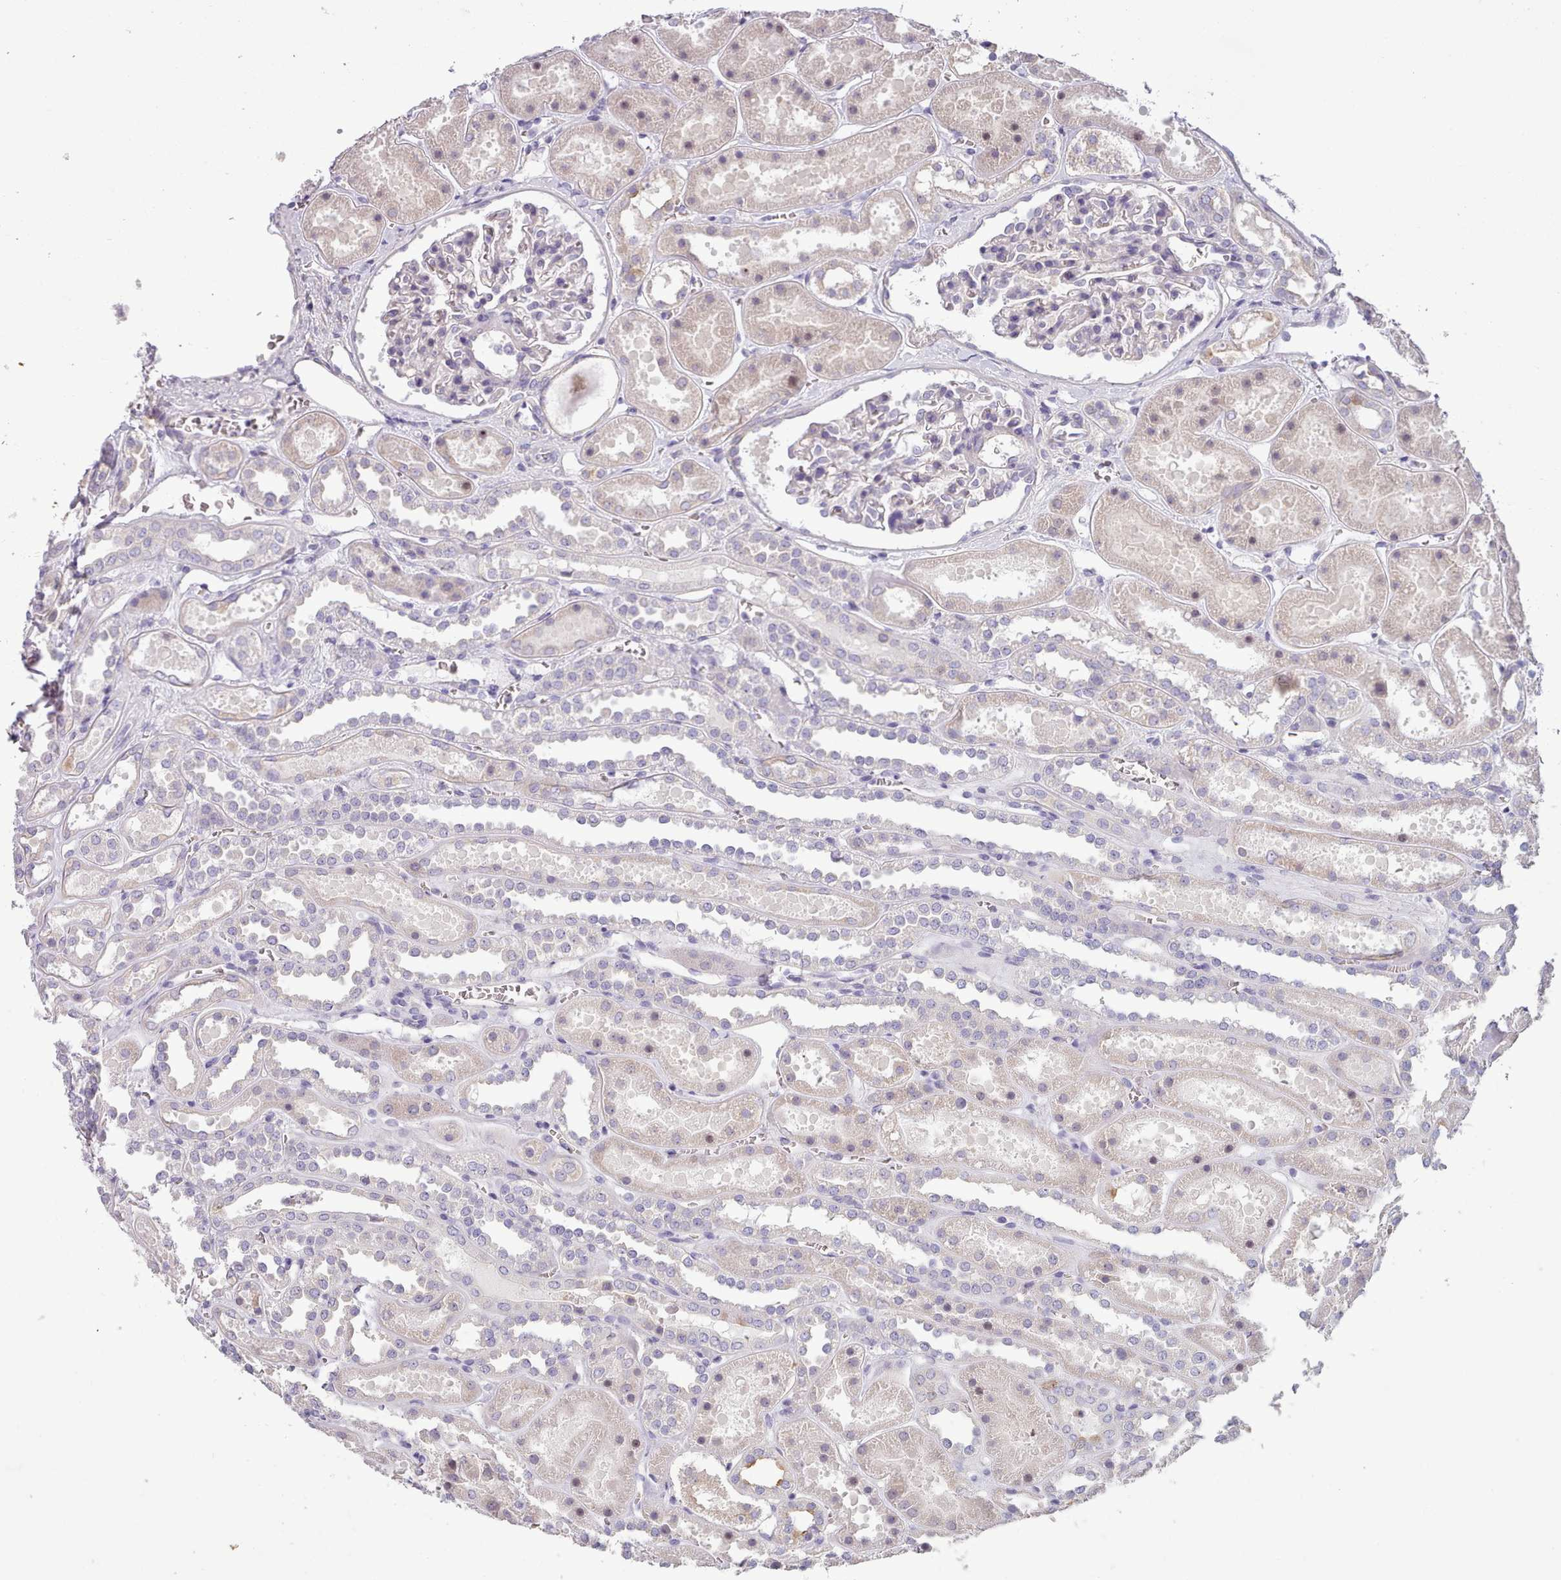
{"staining": {"intensity": "negative", "quantity": "none", "location": "none"}, "tissue": "kidney", "cell_type": "Cells in glomeruli", "image_type": "normal", "snomed": [{"axis": "morphology", "description": "Normal tissue, NOS"}, {"axis": "topography", "description": "Kidney"}], "caption": "Protein analysis of unremarkable kidney demonstrates no significant positivity in cells in glomeruli. (Stains: DAB immunohistochemistry with hematoxylin counter stain, Microscopy: brightfield microscopy at high magnification).", "gene": "DPF1", "patient": {"sex": "female", "age": 41}}